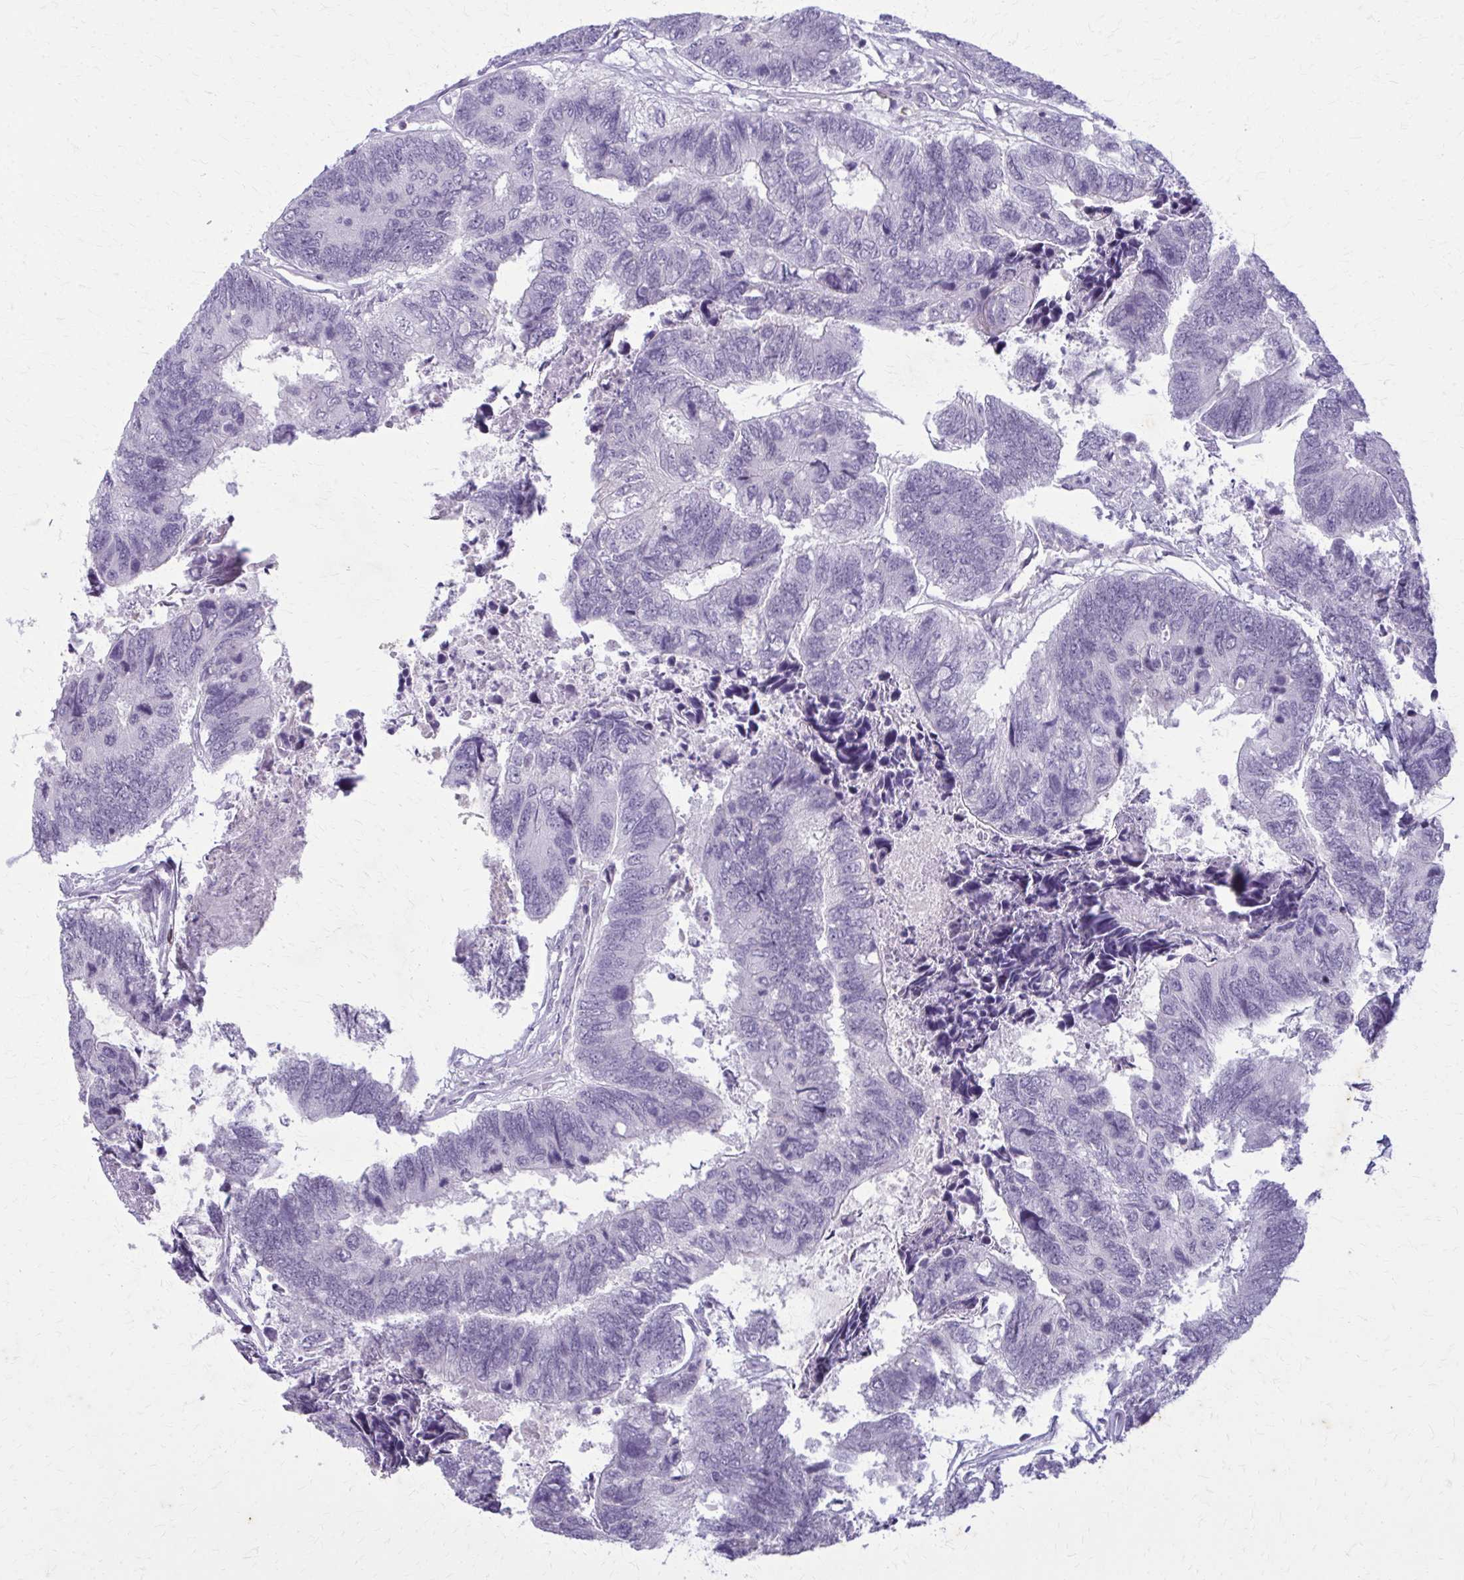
{"staining": {"intensity": "negative", "quantity": "none", "location": "none"}, "tissue": "colorectal cancer", "cell_type": "Tumor cells", "image_type": "cancer", "snomed": [{"axis": "morphology", "description": "Adenocarcinoma, NOS"}, {"axis": "topography", "description": "Colon"}], "caption": "DAB immunohistochemical staining of colorectal cancer (adenocarcinoma) exhibits no significant expression in tumor cells.", "gene": "CARD9", "patient": {"sex": "female", "age": 67}}